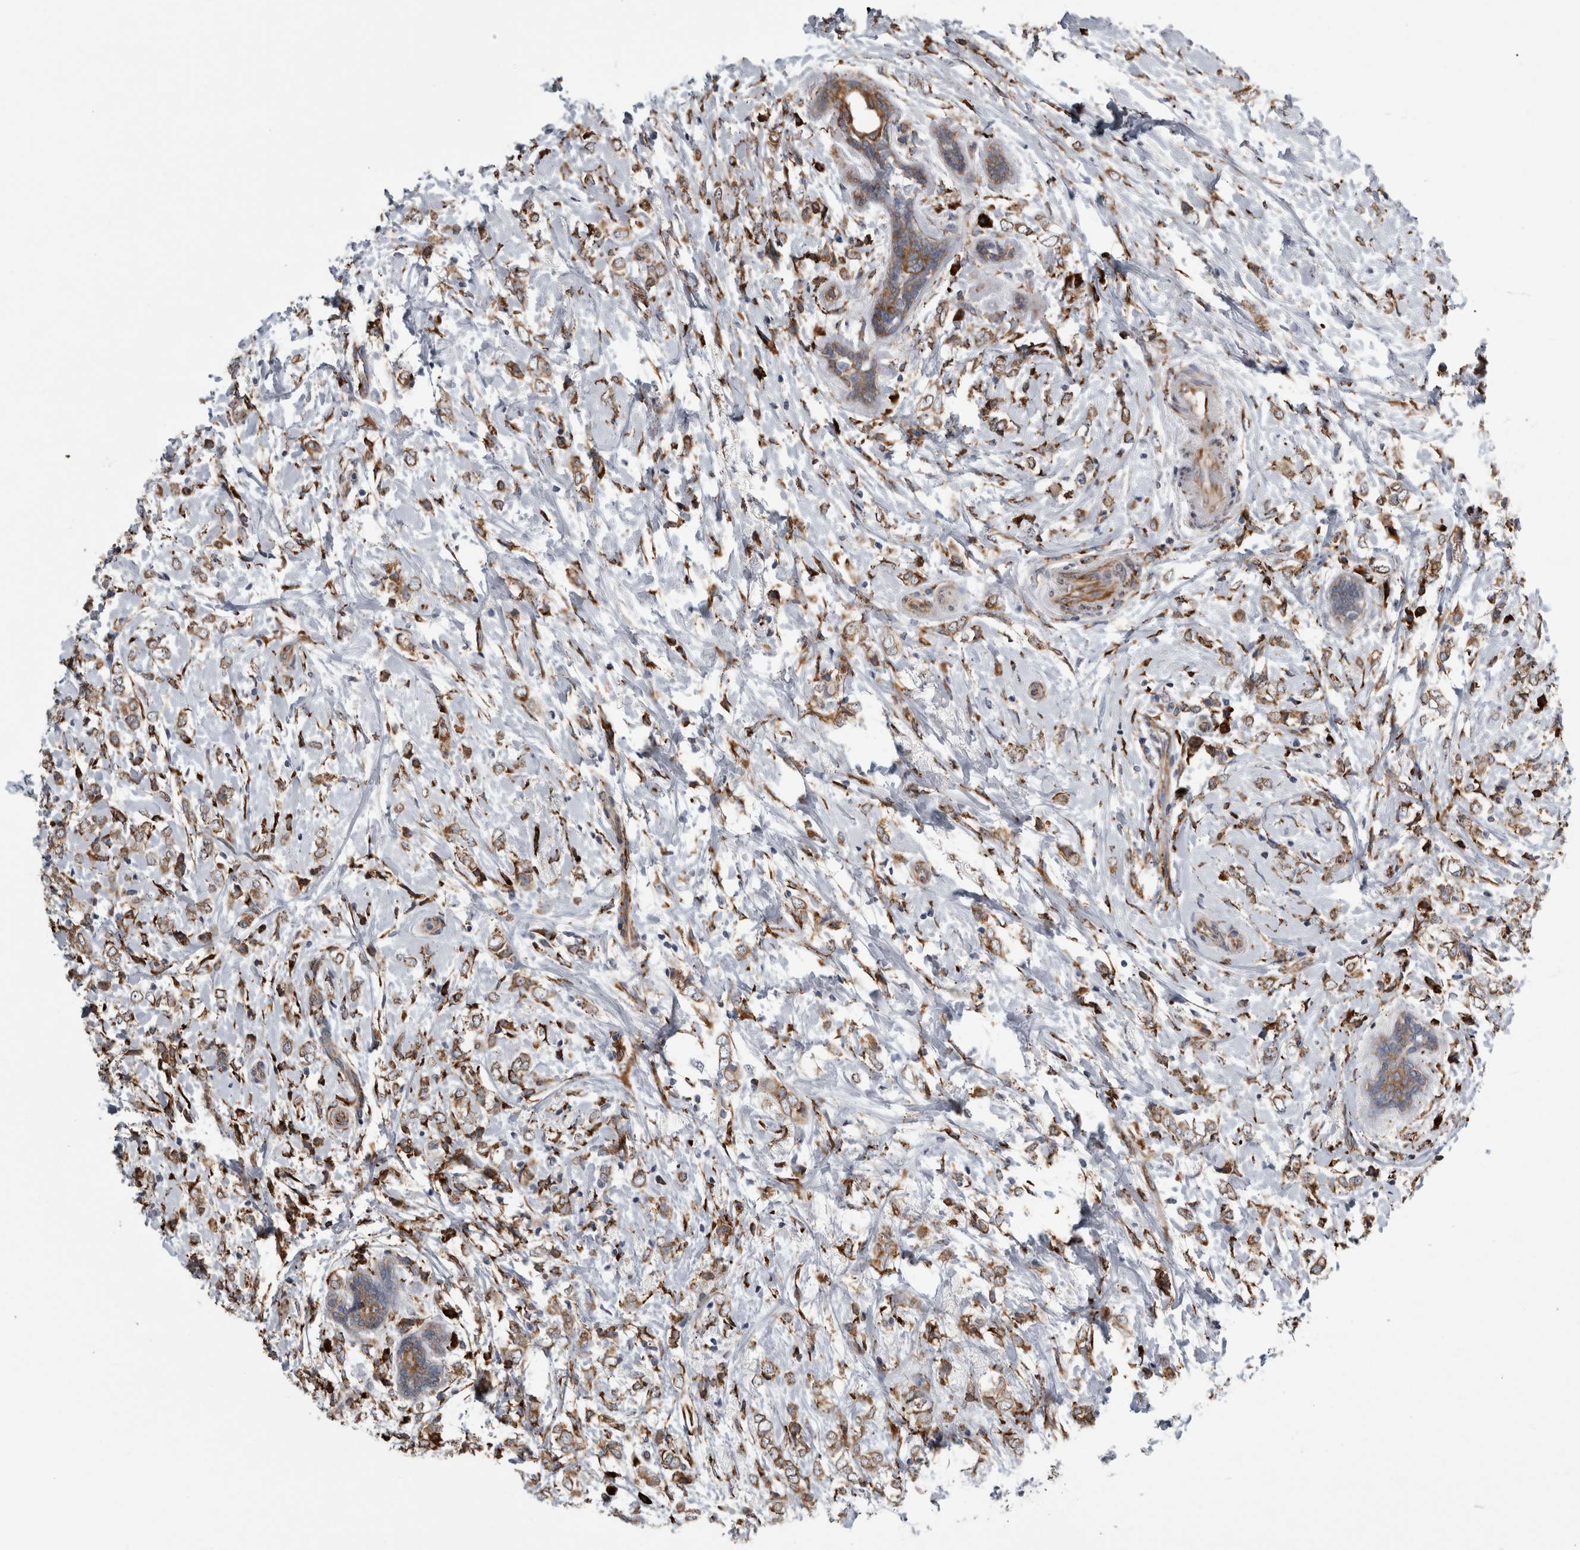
{"staining": {"intensity": "moderate", "quantity": ">75%", "location": "cytoplasmic/membranous"}, "tissue": "breast cancer", "cell_type": "Tumor cells", "image_type": "cancer", "snomed": [{"axis": "morphology", "description": "Normal tissue, NOS"}, {"axis": "morphology", "description": "Lobular carcinoma"}, {"axis": "topography", "description": "Breast"}], "caption": "There is medium levels of moderate cytoplasmic/membranous expression in tumor cells of breast lobular carcinoma, as demonstrated by immunohistochemical staining (brown color).", "gene": "FHIP2B", "patient": {"sex": "female", "age": 47}}